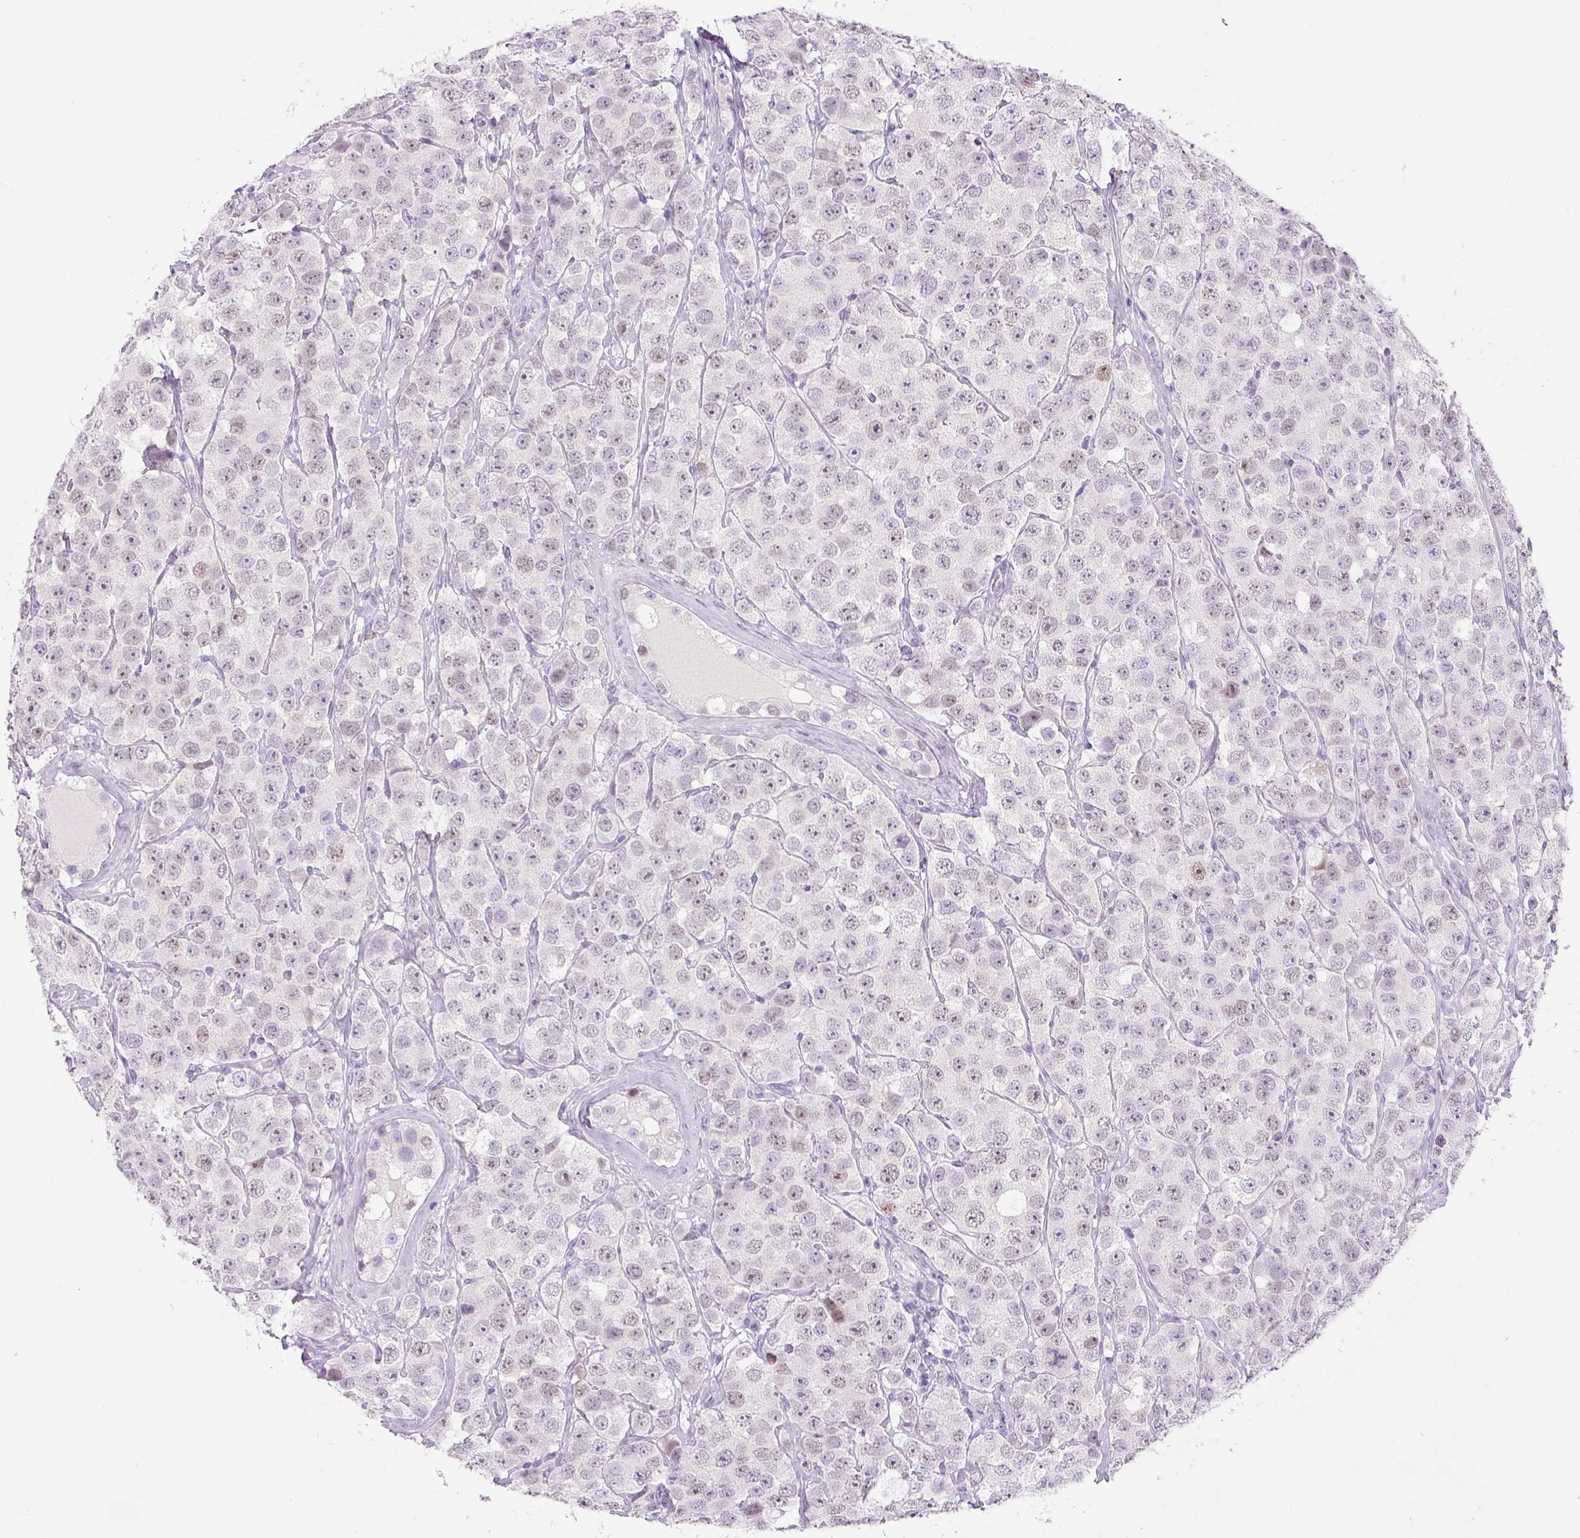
{"staining": {"intensity": "weak", "quantity": "25%-75%", "location": "nuclear"}, "tissue": "testis cancer", "cell_type": "Tumor cells", "image_type": "cancer", "snomed": [{"axis": "morphology", "description": "Seminoma, NOS"}, {"axis": "topography", "description": "Testis"}], "caption": "Protein expression analysis of testis cancer (seminoma) exhibits weak nuclear positivity in approximately 25%-75% of tumor cells.", "gene": "SIX1", "patient": {"sex": "male", "age": 28}}